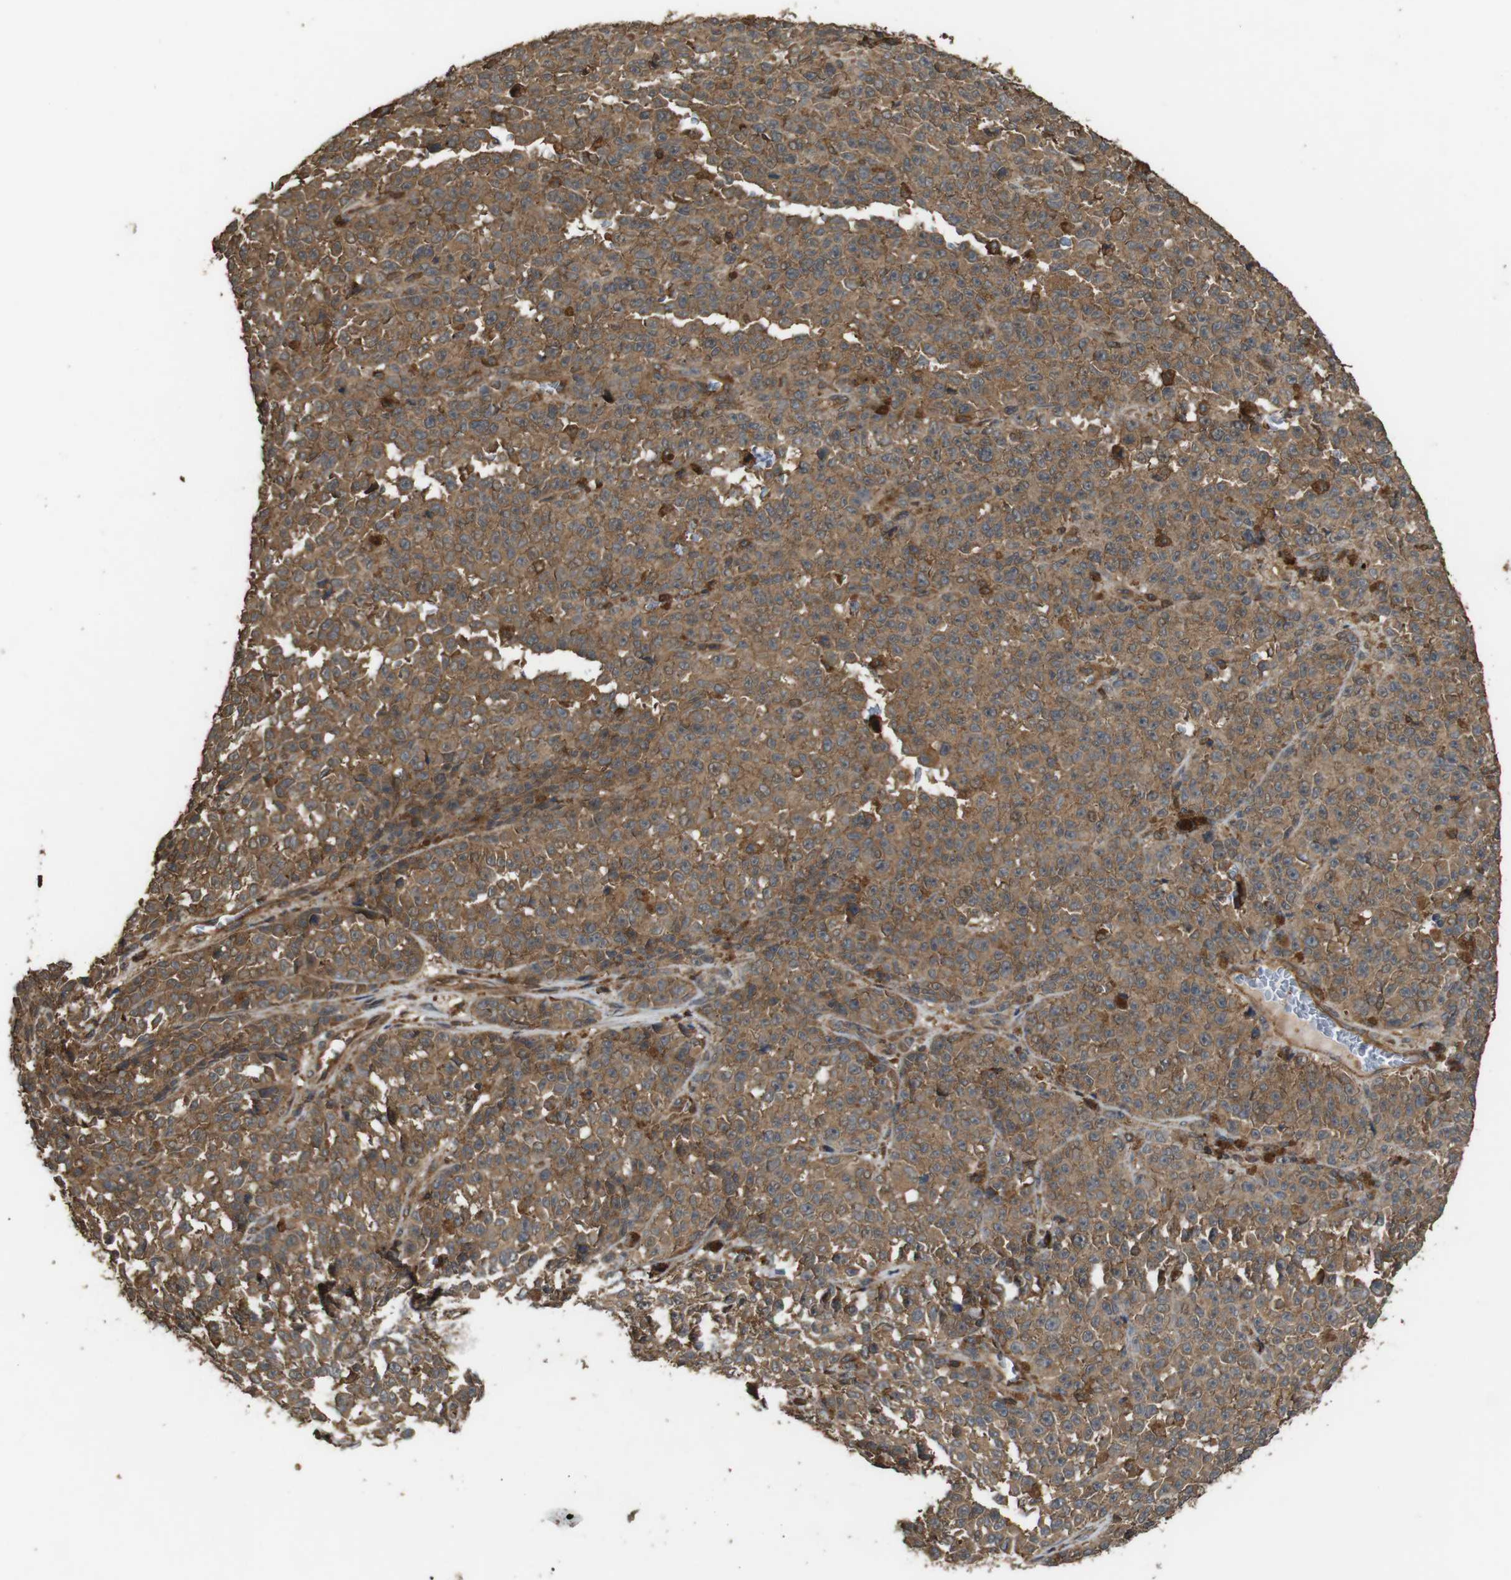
{"staining": {"intensity": "moderate", "quantity": ">75%", "location": "cytoplasmic/membranous"}, "tissue": "melanoma", "cell_type": "Tumor cells", "image_type": "cancer", "snomed": [{"axis": "morphology", "description": "Malignant melanoma, NOS"}, {"axis": "topography", "description": "Skin"}], "caption": "This photomicrograph reveals IHC staining of melanoma, with medium moderate cytoplasmic/membranous staining in approximately >75% of tumor cells.", "gene": "BAG4", "patient": {"sex": "female", "age": 82}}